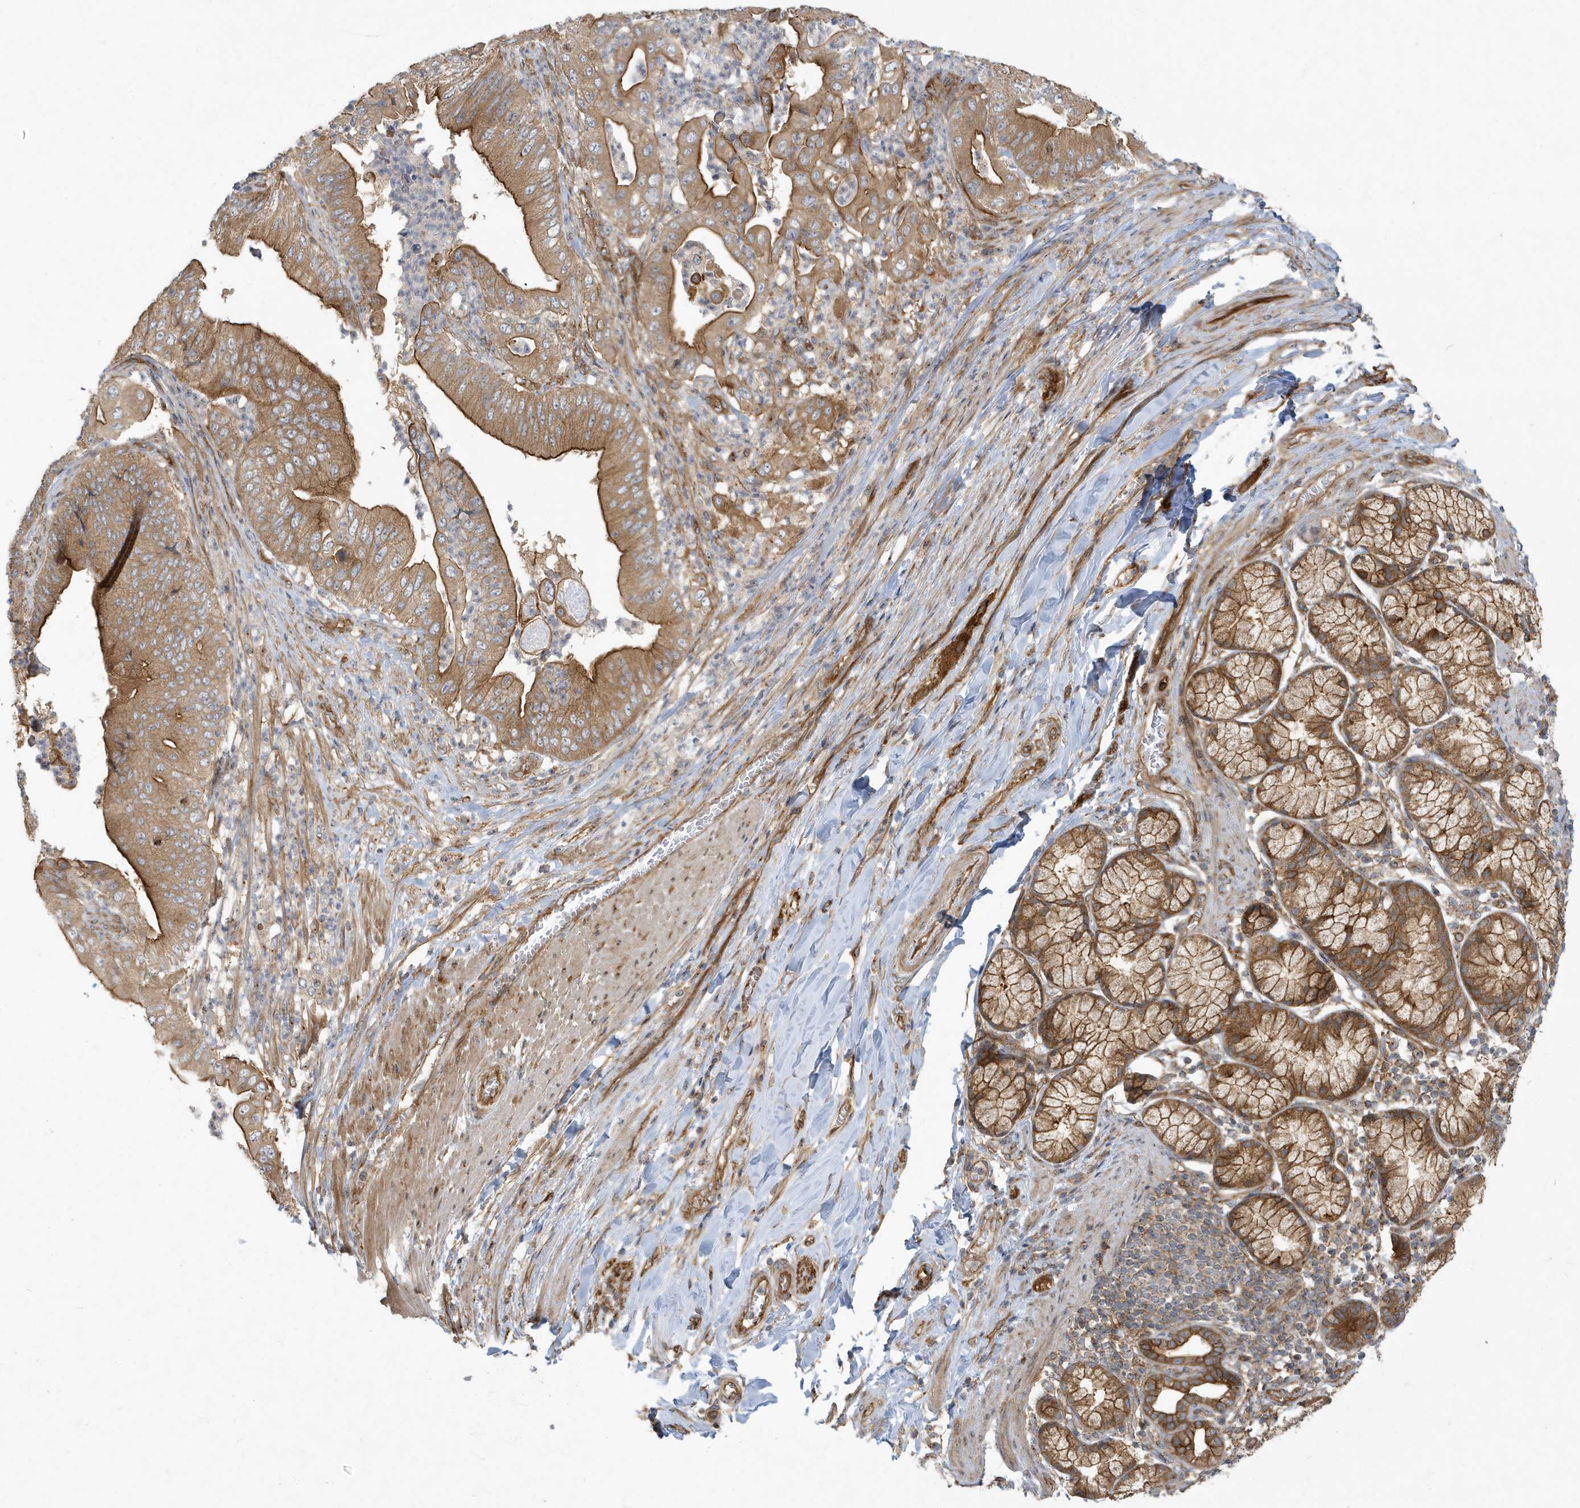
{"staining": {"intensity": "moderate", "quantity": ">75%", "location": "cytoplasmic/membranous"}, "tissue": "pancreatic cancer", "cell_type": "Tumor cells", "image_type": "cancer", "snomed": [{"axis": "morphology", "description": "Adenocarcinoma, NOS"}, {"axis": "topography", "description": "Pancreas"}], "caption": "Immunohistochemical staining of pancreatic cancer (adenocarcinoma) displays medium levels of moderate cytoplasmic/membranous protein staining in approximately >75% of tumor cells.", "gene": "ATP23", "patient": {"sex": "female", "age": 77}}